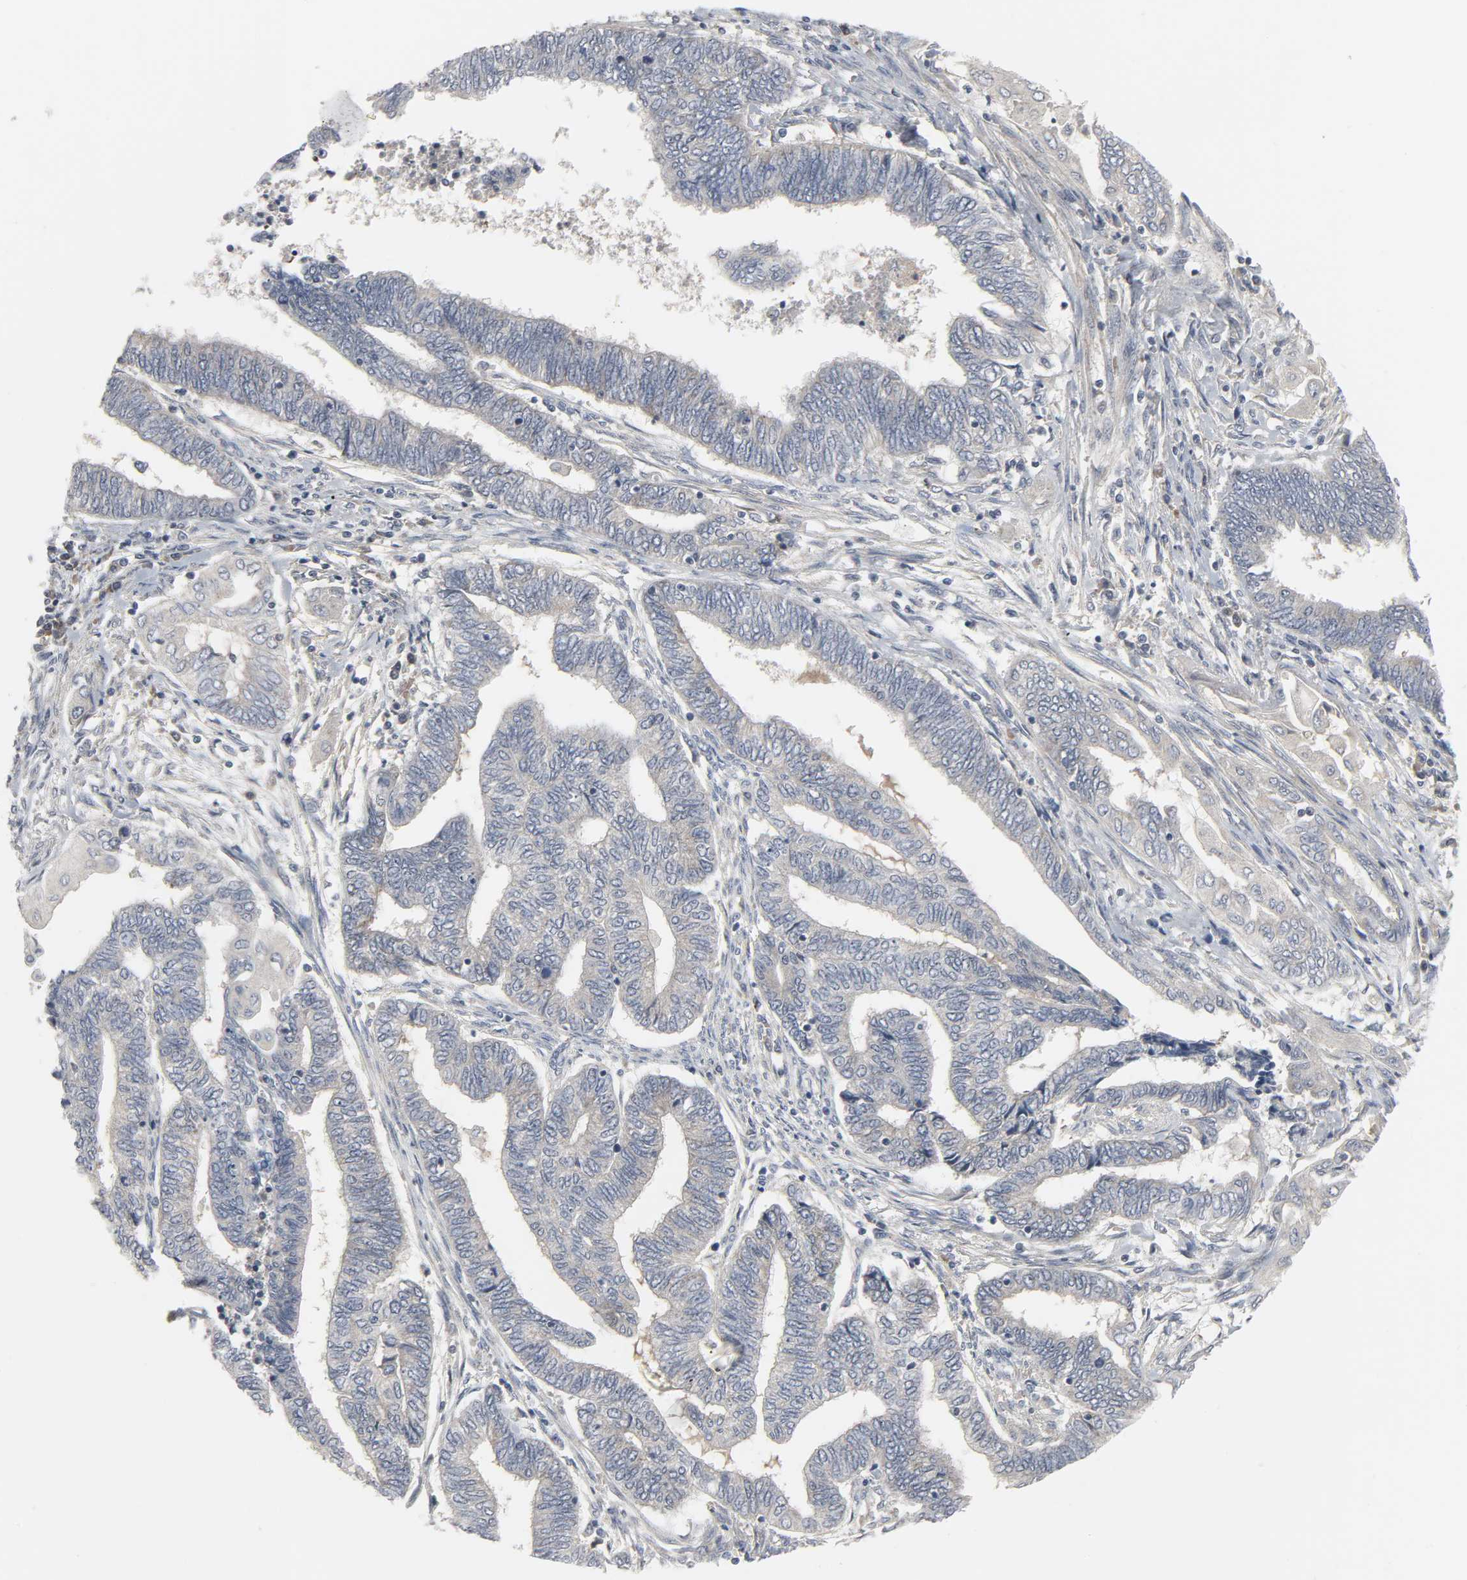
{"staining": {"intensity": "weak", "quantity": ">75%", "location": "cytoplasmic/membranous"}, "tissue": "endometrial cancer", "cell_type": "Tumor cells", "image_type": "cancer", "snomed": [{"axis": "morphology", "description": "Adenocarcinoma, NOS"}, {"axis": "topography", "description": "Uterus"}, {"axis": "topography", "description": "Endometrium"}], "caption": "Human endometrial cancer stained for a protein (brown) exhibits weak cytoplasmic/membranous positive expression in about >75% of tumor cells.", "gene": "CLIP1", "patient": {"sex": "female", "age": 70}}